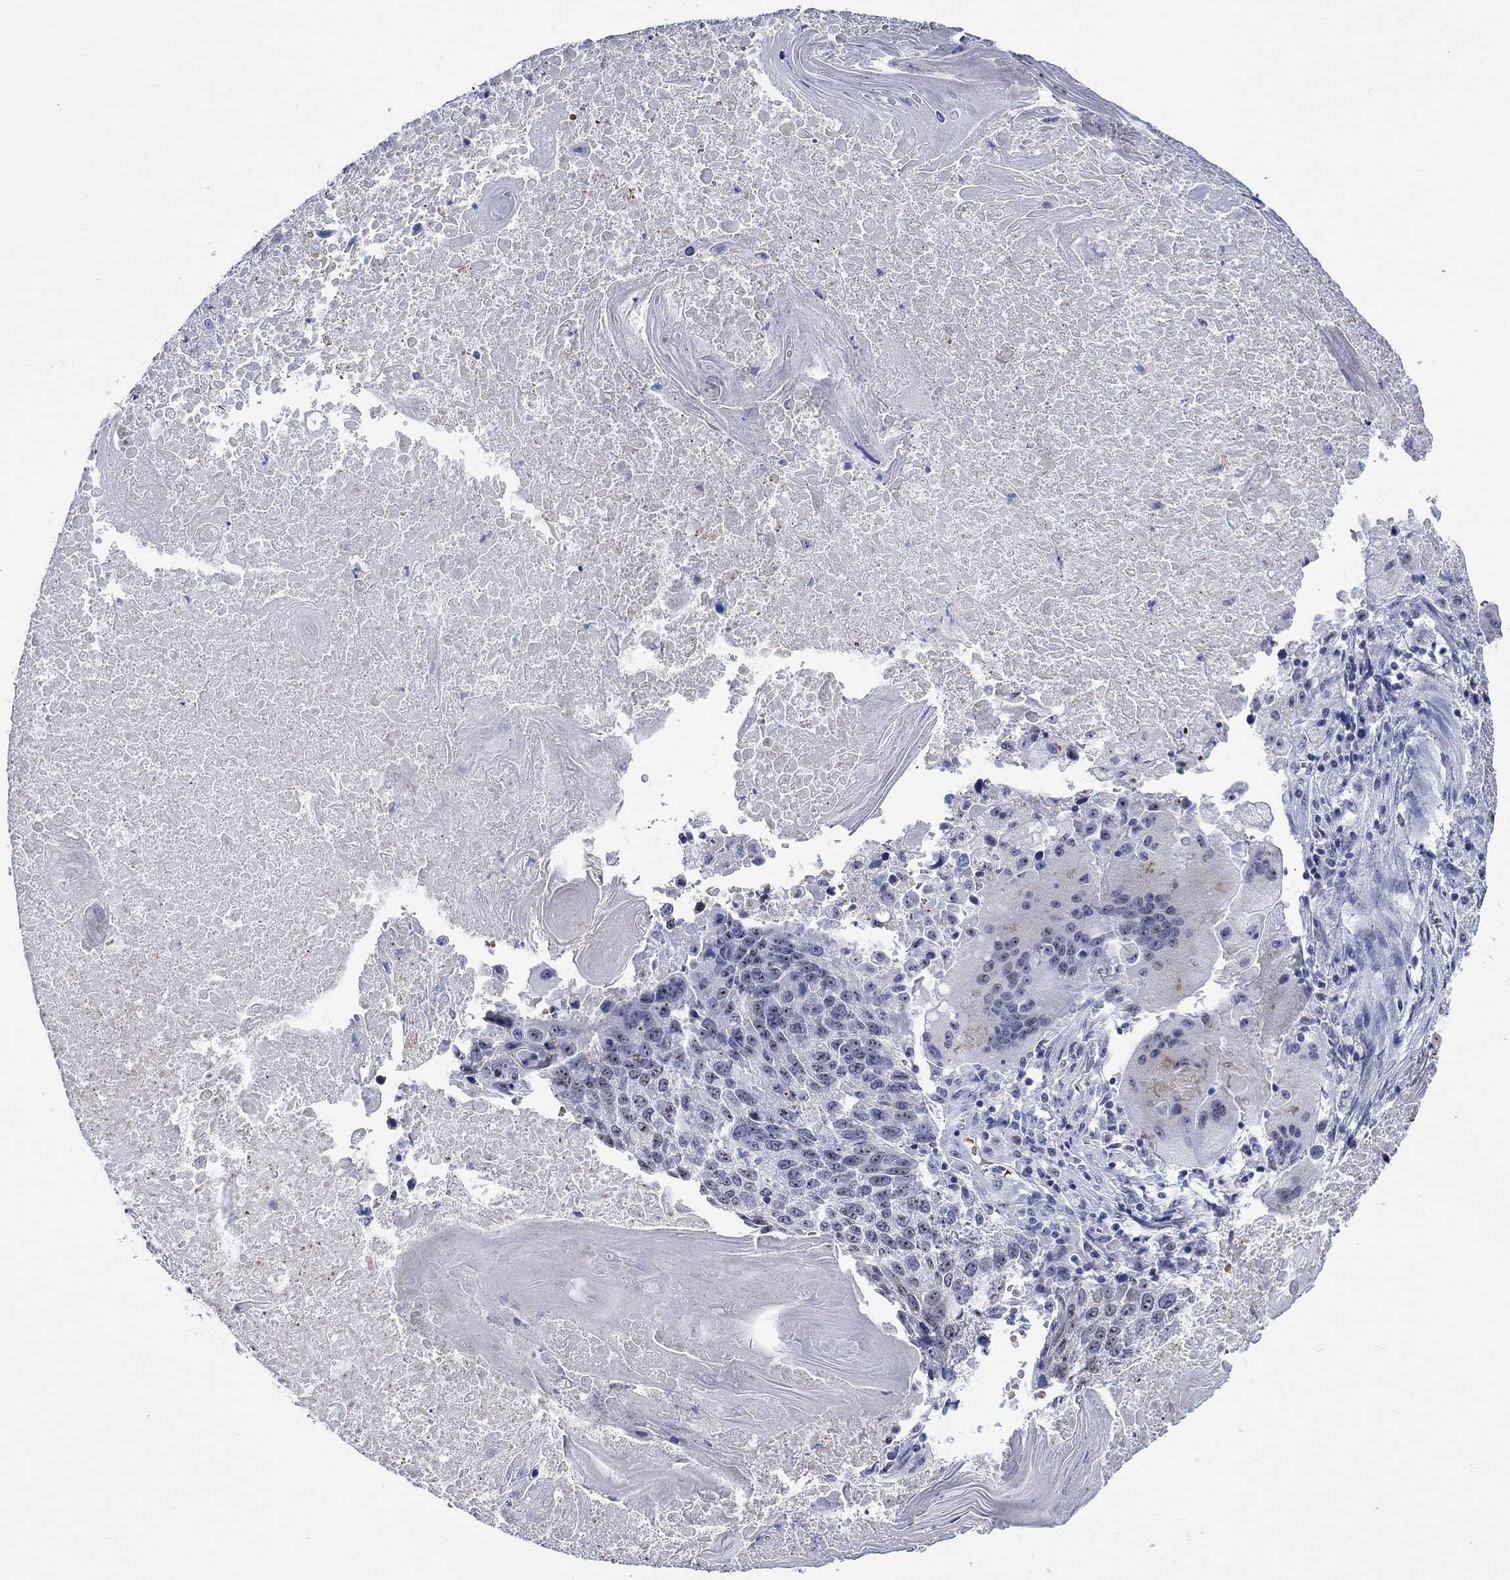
{"staining": {"intensity": "strong", "quantity": "25%-75%", "location": "nuclear"}, "tissue": "lung cancer", "cell_type": "Tumor cells", "image_type": "cancer", "snomed": [{"axis": "morphology", "description": "Squamous cell carcinoma, NOS"}, {"axis": "topography", "description": "Lung"}], "caption": "Immunohistochemical staining of human squamous cell carcinoma (lung) reveals strong nuclear protein staining in approximately 25%-75% of tumor cells.", "gene": "ZNF446", "patient": {"sex": "male", "age": 73}}